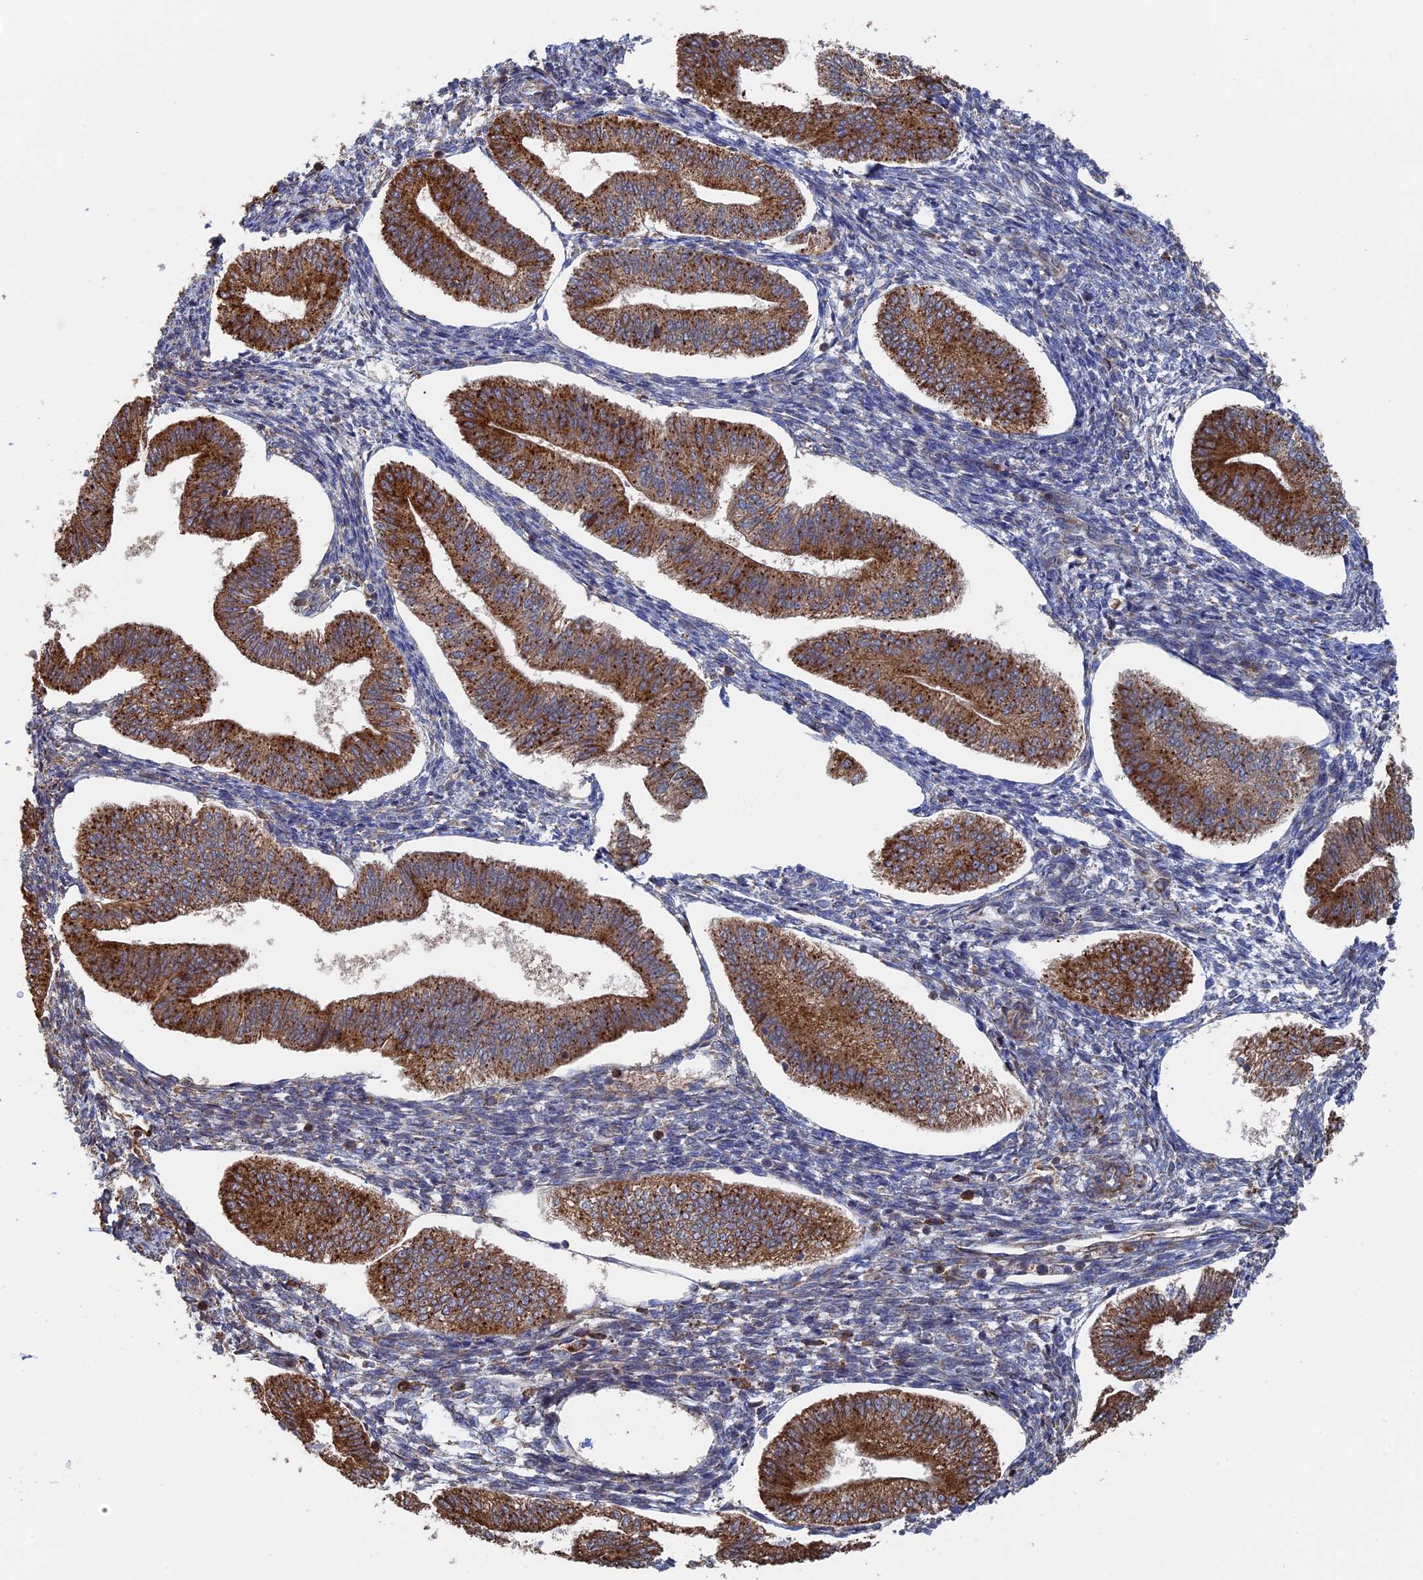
{"staining": {"intensity": "moderate", "quantity": "25%-75%", "location": "cytoplasmic/membranous"}, "tissue": "endometrium", "cell_type": "Cells in endometrial stroma", "image_type": "normal", "snomed": [{"axis": "morphology", "description": "Normal tissue, NOS"}, {"axis": "topography", "description": "Endometrium"}], "caption": "Cells in endometrial stroma show medium levels of moderate cytoplasmic/membranous staining in about 25%-75% of cells in unremarkable human endometrium. (DAB (3,3'-diaminobenzidine) IHC with brightfield microscopy, high magnification).", "gene": "BPIFB6", "patient": {"sex": "female", "age": 34}}